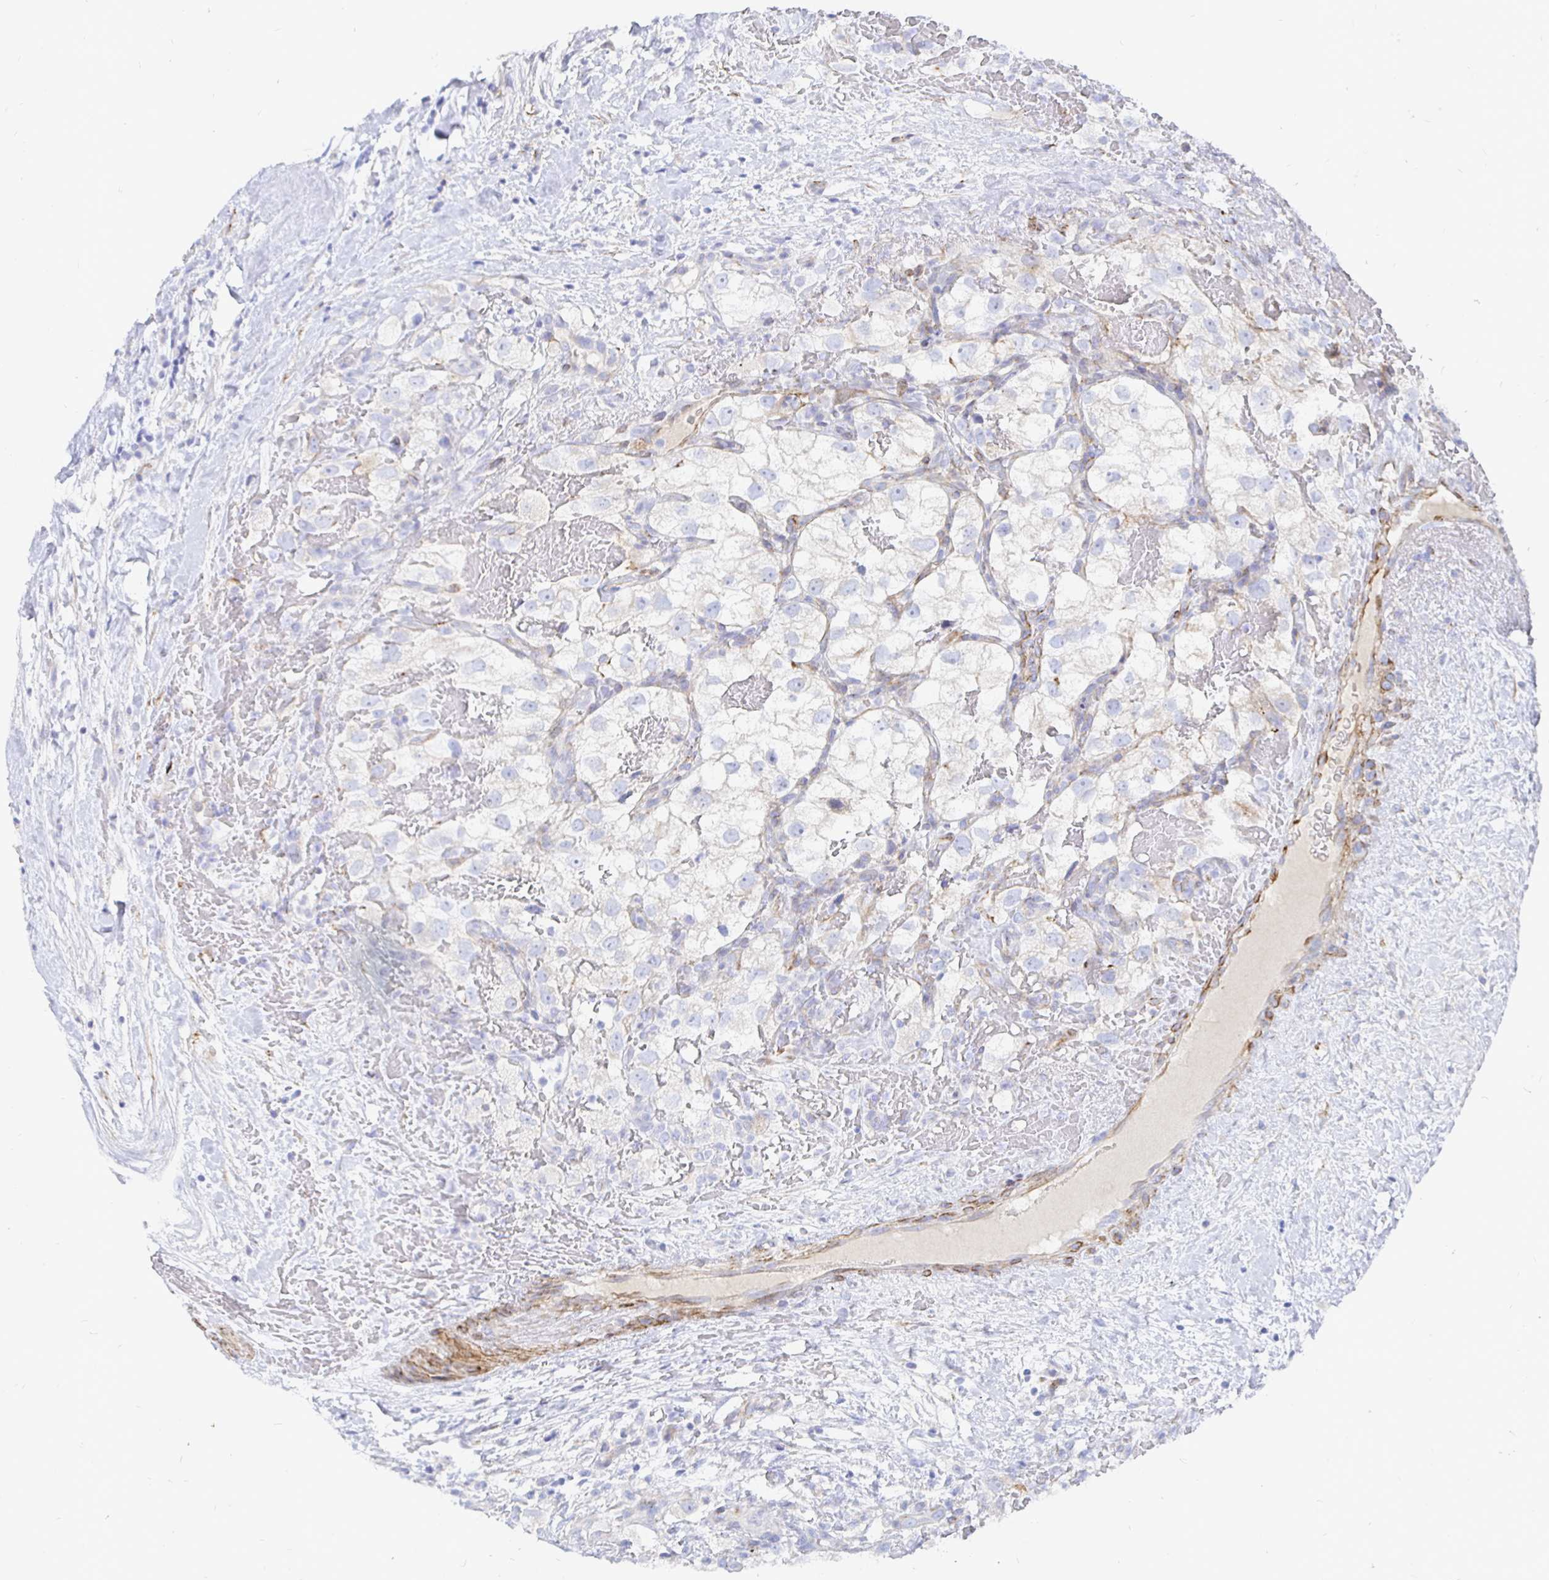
{"staining": {"intensity": "negative", "quantity": "none", "location": "none"}, "tissue": "renal cancer", "cell_type": "Tumor cells", "image_type": "cancer", "snomed": [{"axis": "morphology", "description": "Adenocarcinoma, NOS"}, {"axis": "topography", "description": "Kidney"}], "caption": "A micrograph of renal adenocarcinoma stained for a protein displays no brown staining in tumor cells.", "gene": "COX16", "patient": {"sex": "male", "age": 59}}